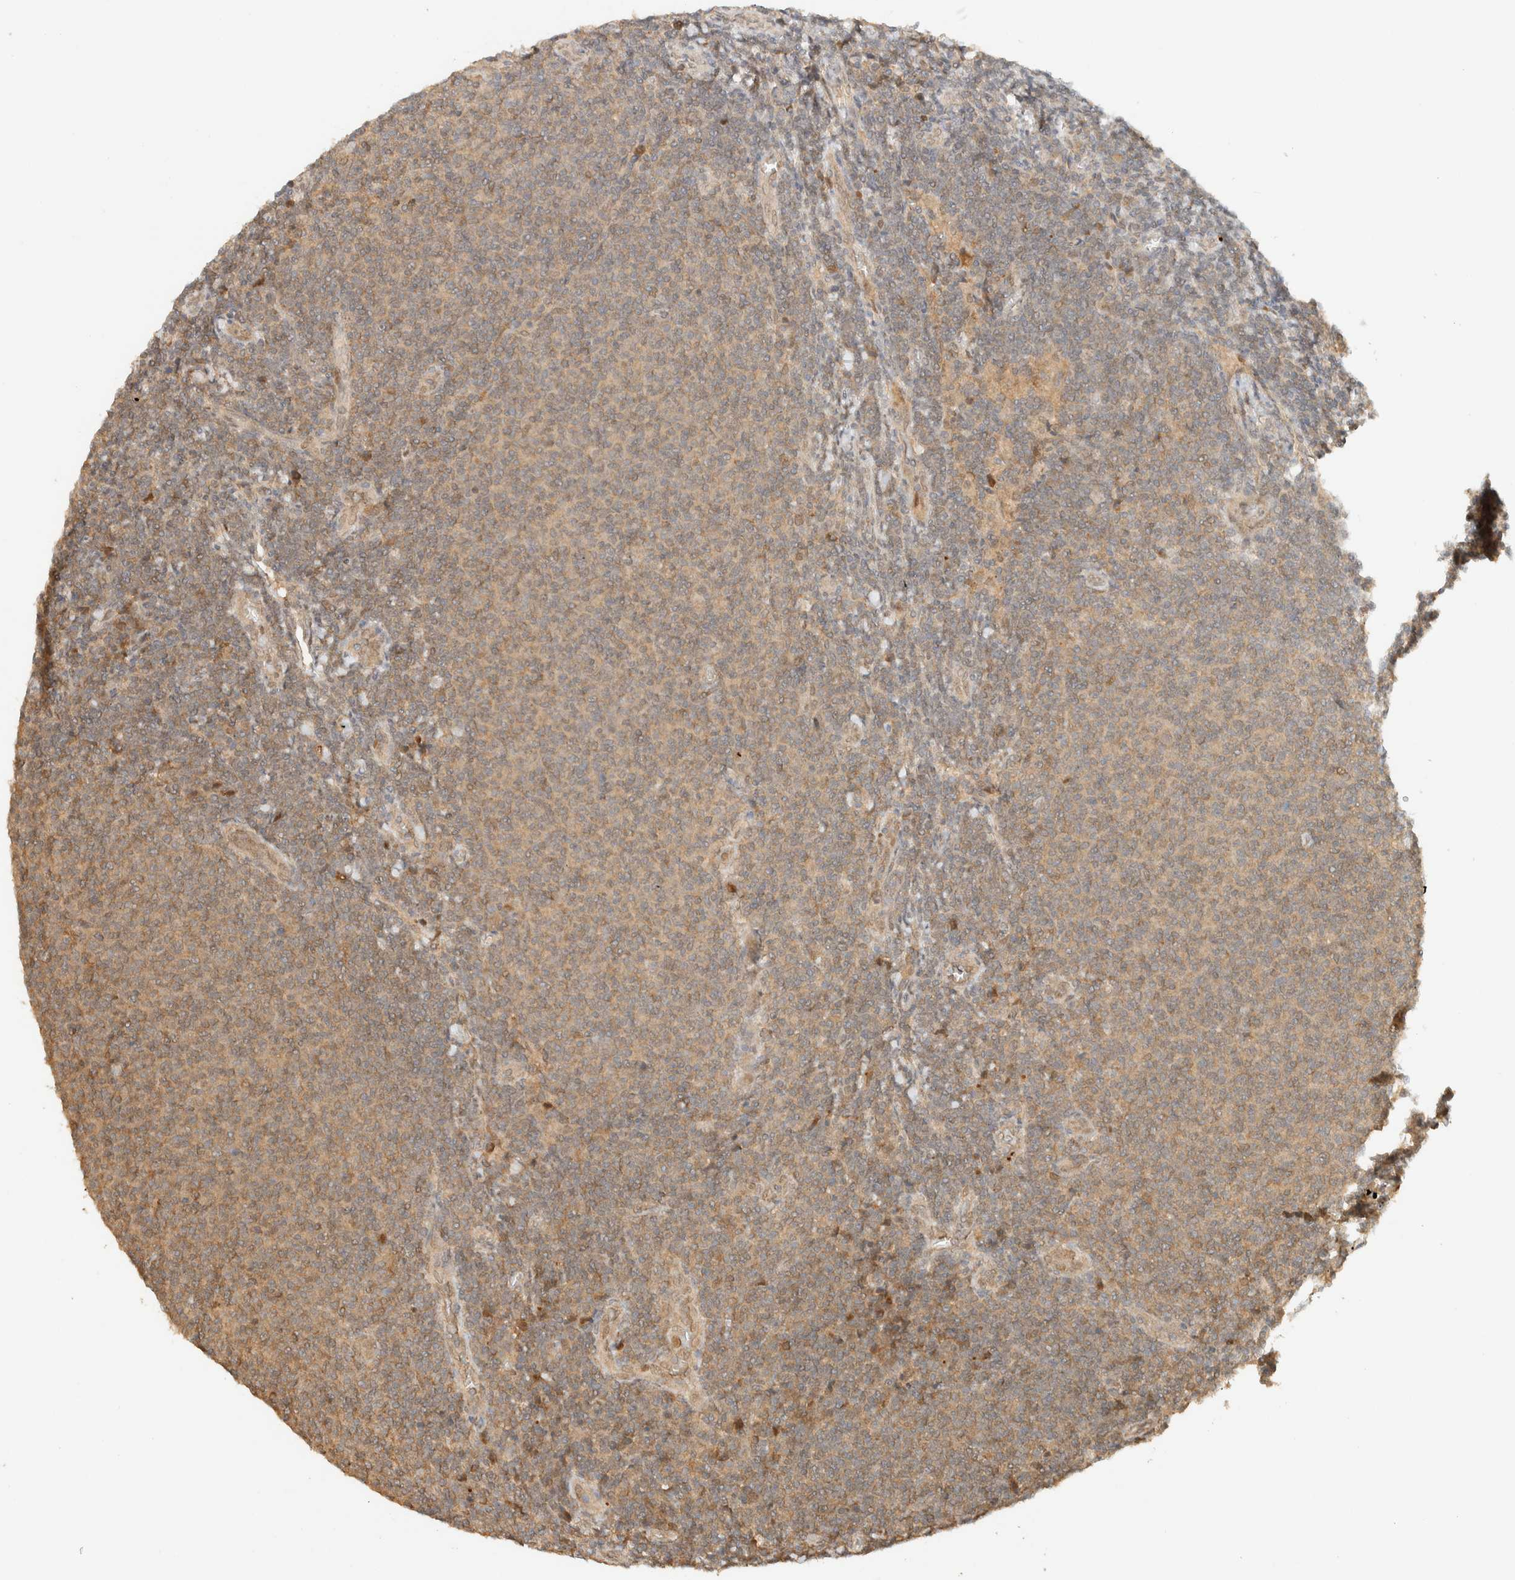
{"staining": {"intensity": "weak", "quantity": ">75%", "location": "cytoplasmic/membranous"}, "tissue": "lymphoma", "cell_type": "Tumor cells", "image_type": "cancer", "snomed": [{"axis": "morphology", "description": "Malignant lymphoma, non-Hodgkin's type, Low grade"}, {"axis": "topography", "description": "Lymph node"}], "caption": "IHC photomicrograph of human low-grade malignant lymphoma, non-Hodgkin's type stained for a protein (brown), which shows low levels of weak cytoplasmic/membranous positivity in approximately >75% of tumor cells.", "gene": "ZBTB34", "patient": {"sex": "male", "age": 66}}